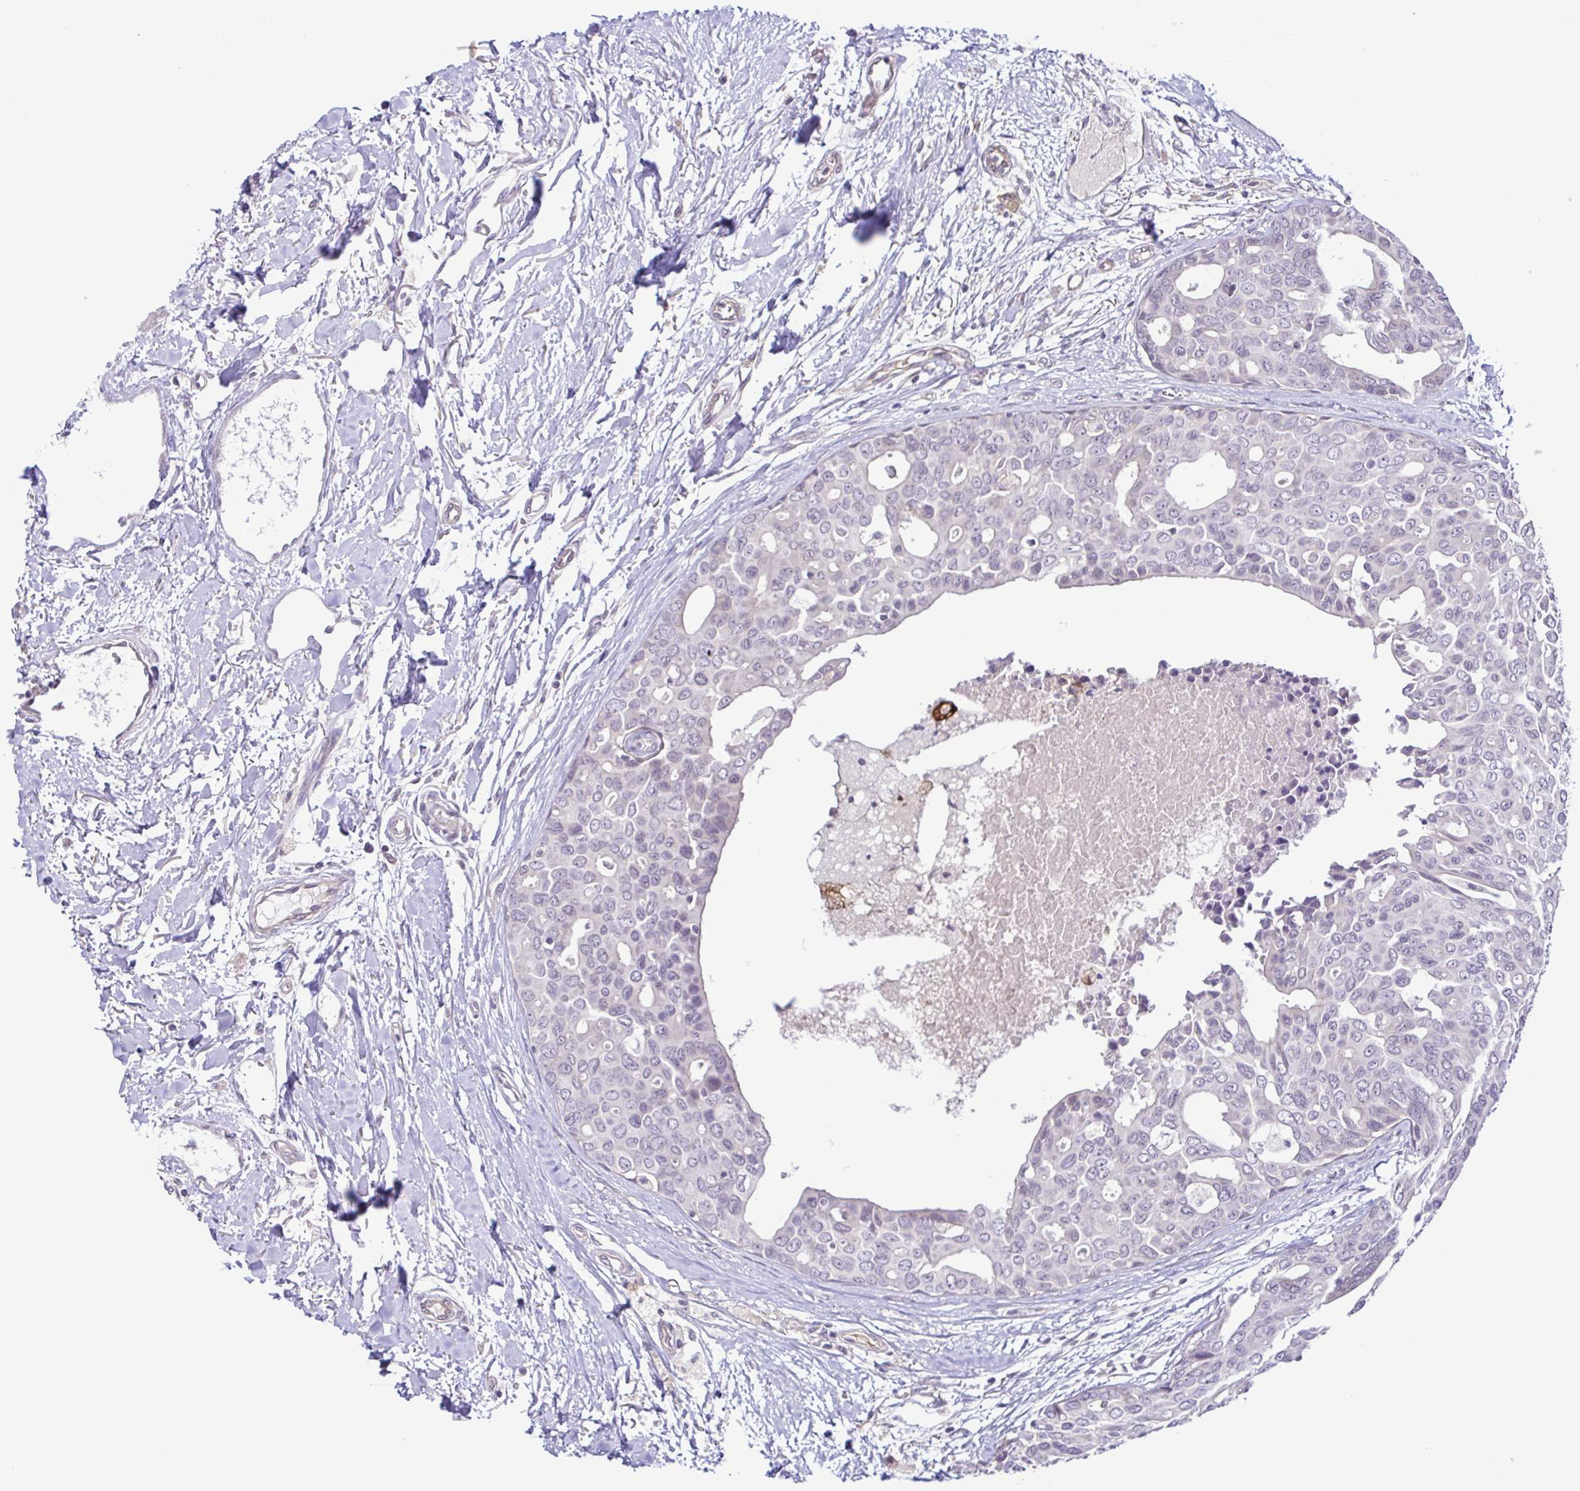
{"staining": {"intensity": "negative", "quantity": "none", "location": "none"}, "tissue": "breast cancer", "cell_type": "Tumor cells", "image_type": "cancer", "snomed": [{"axis": "morphology", "description": "Duct carcinoma"}, {"axis": "topography", "description": "Breast"}], "caption": "Intraductal carcinoma (breast) stained for a protein using IHC demonstrates no staining tumor cells.", "gene": "IL1RN", "patient": {"sex": "female", "age": 54}}